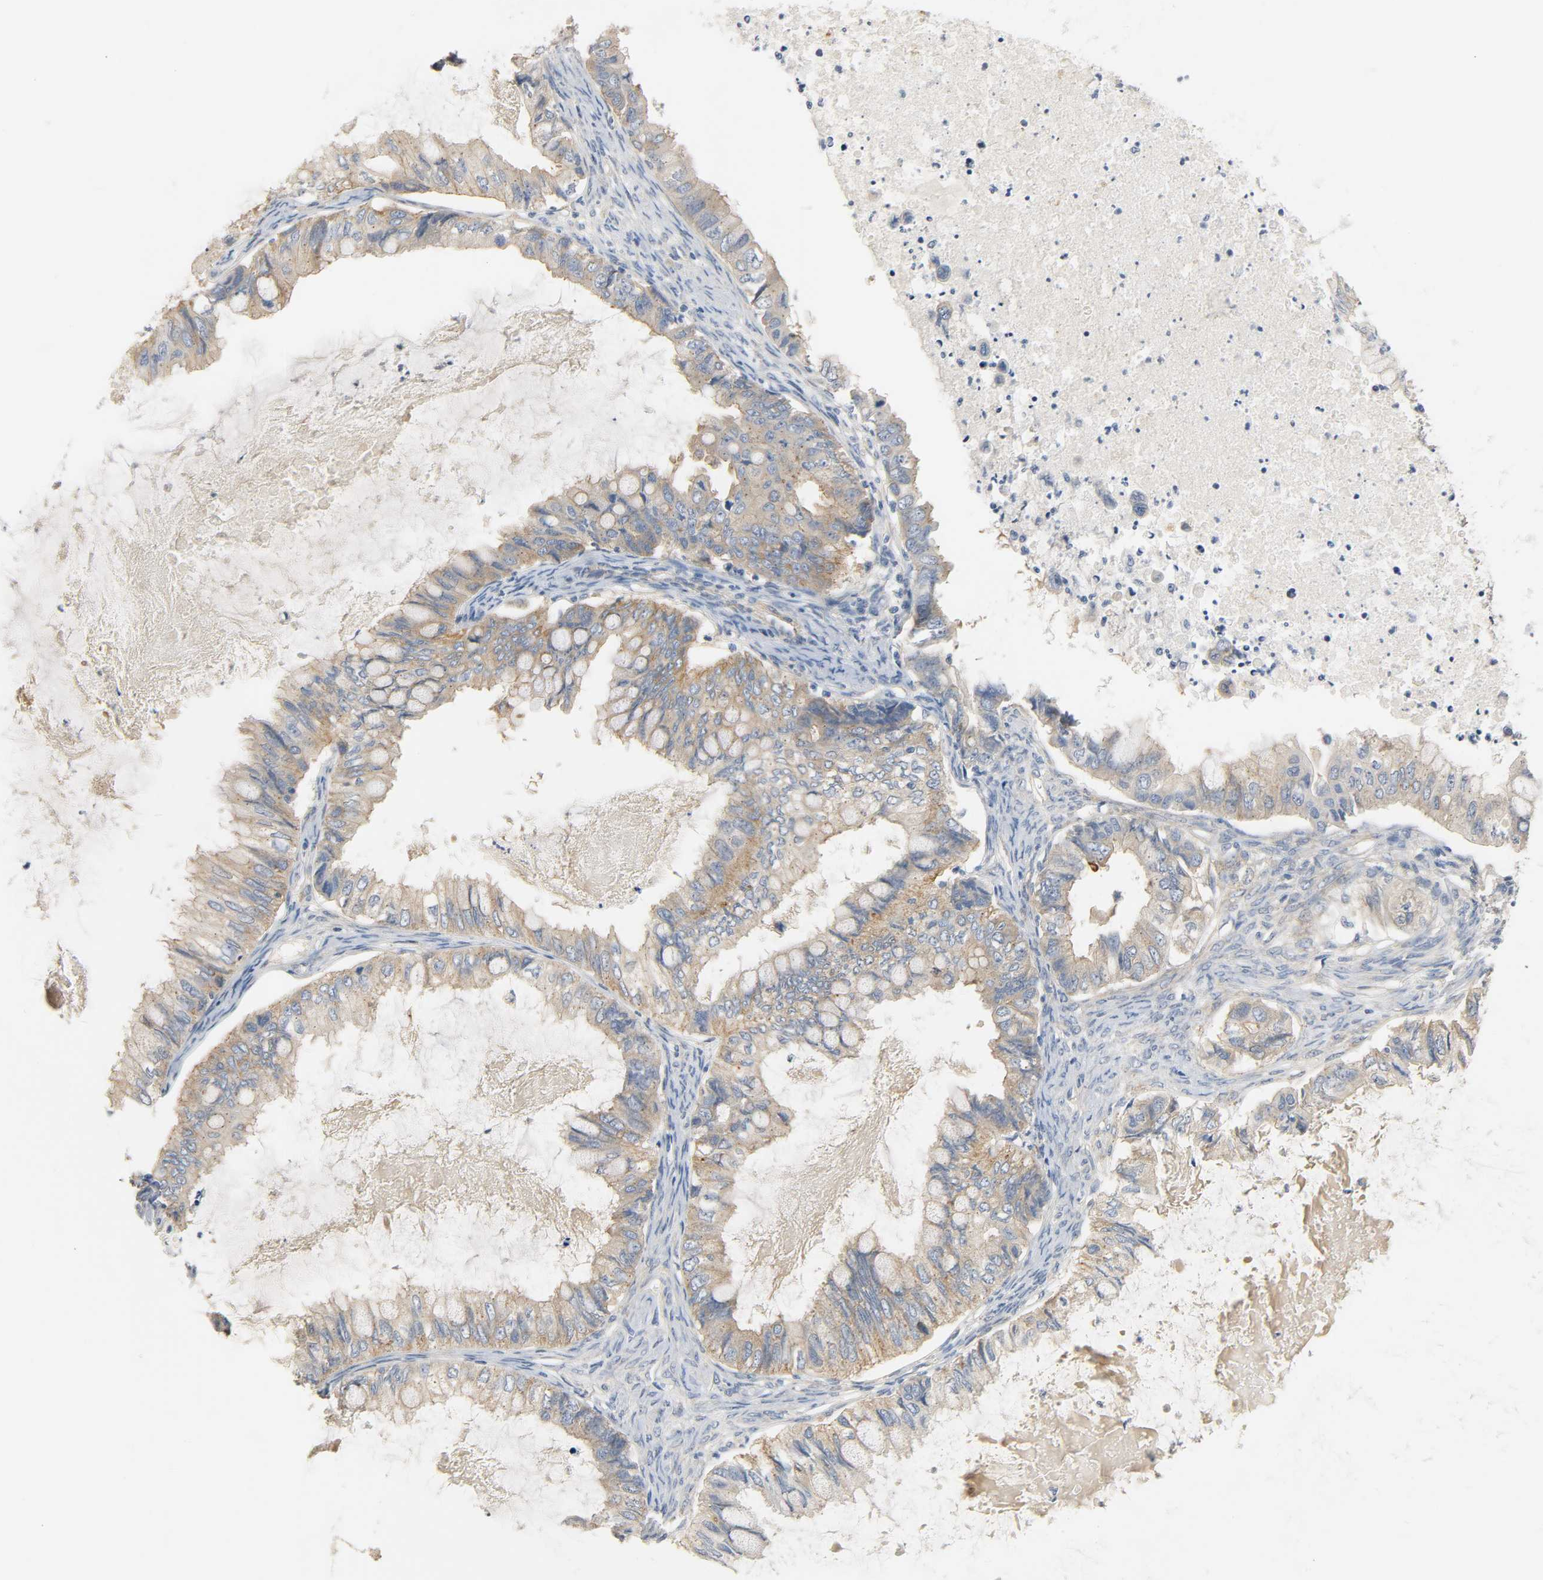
{"staining": {"intensity": "moderate", "quantity": ">75%", "location": "cytoplasmic/membranous"}, "tissue": "ovarian cancer", "cell_type": "Tumor cells", "image_type": "cancer", "snomed": [{"axis": "morphology", "description": "Cystadenocarcinoma, mucinous, NOS"}, {"axis": "topography", "description": "Ovary"}], "caption": "Mucinous cystadenocarcinoma (ovarian) was stained to show a protein in brown. There is medium levels of moderate cytoplasmic/membranous staining in approximately >75% of tumor cells. The protein is shown in brown color, while the nuclei are stained blue.", "gene": "ARPC1A", "patient": {"sex": "female", "age": 80}}